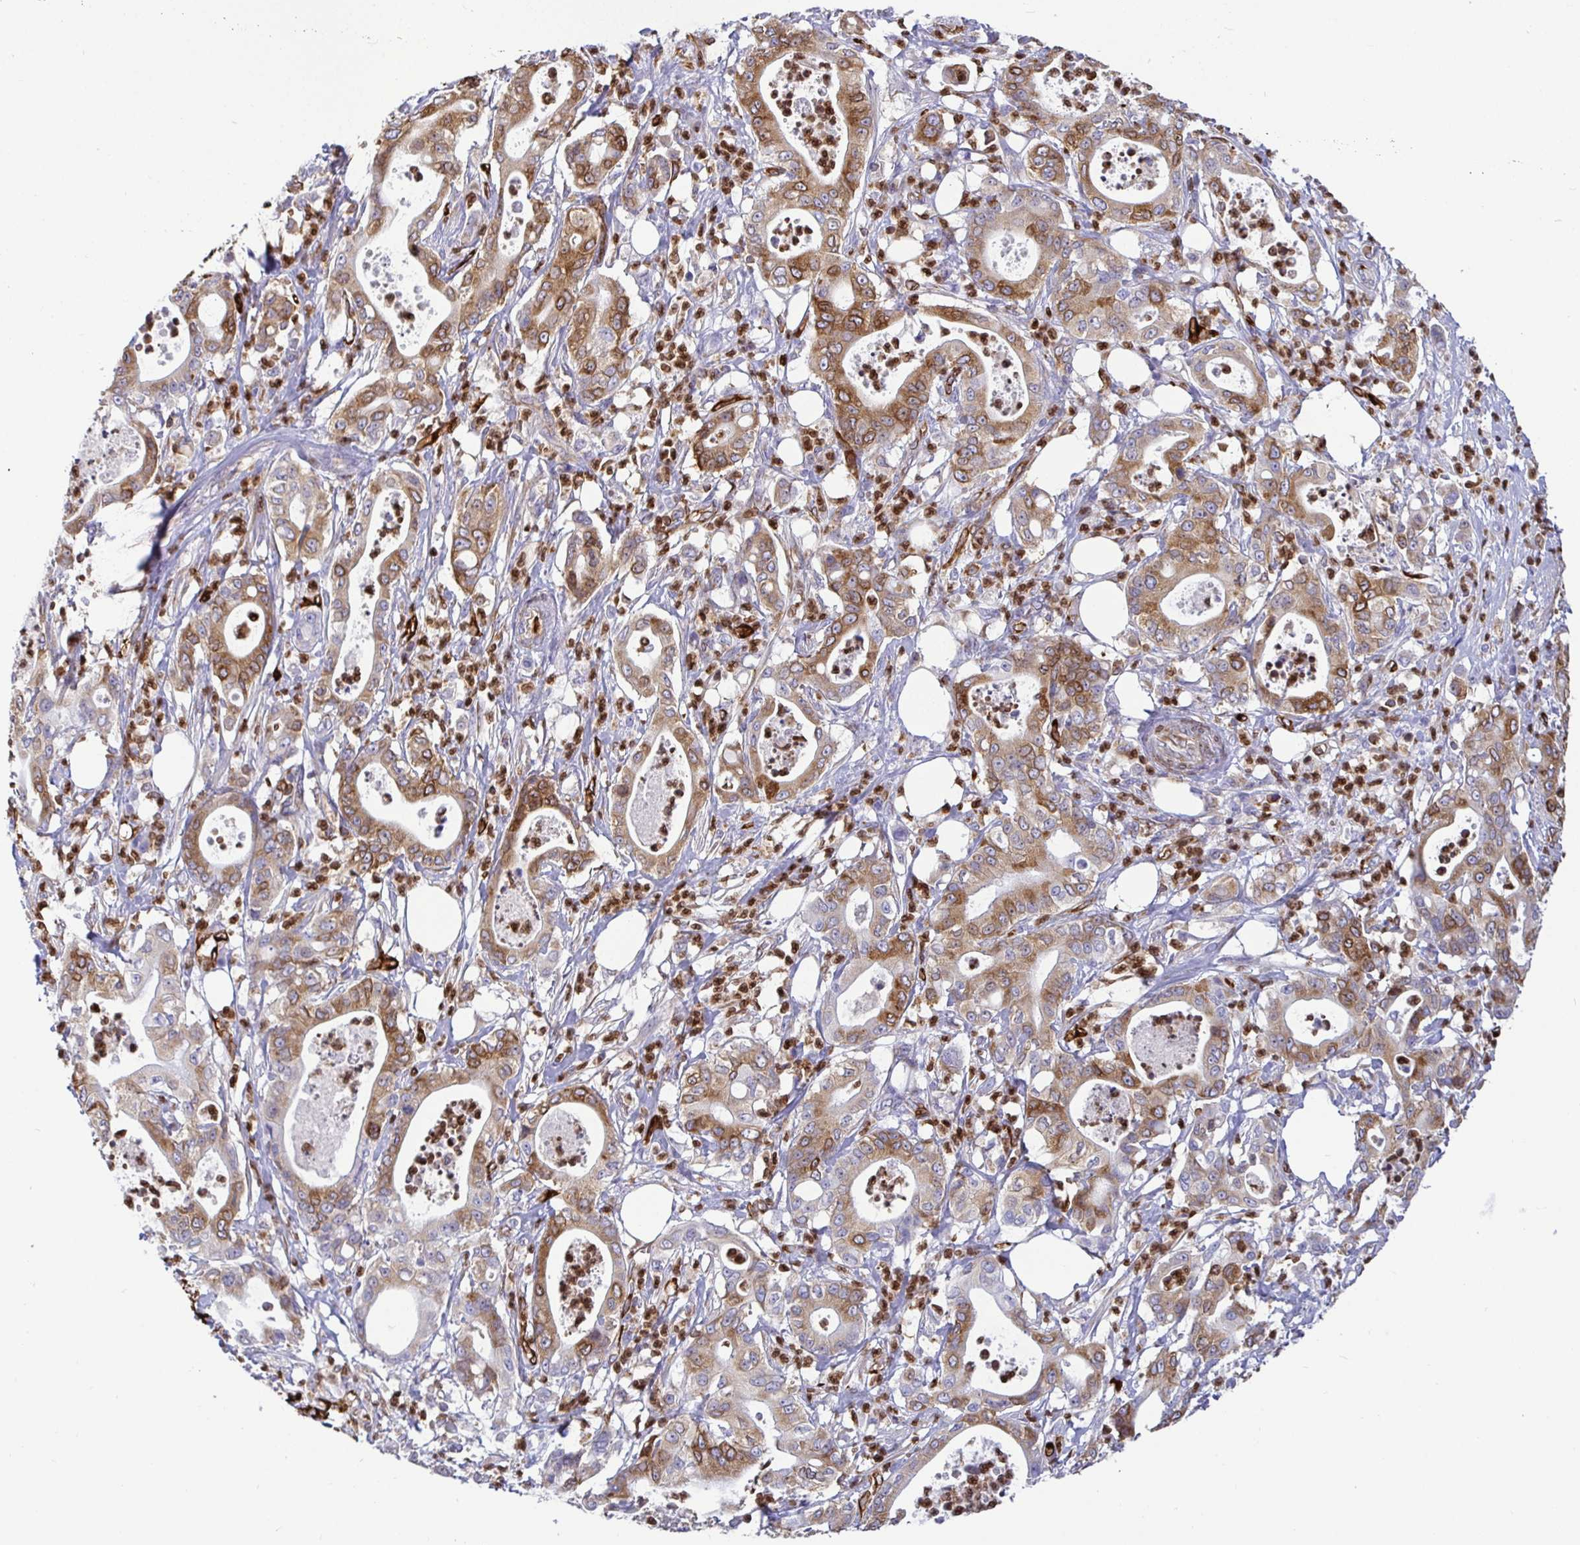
{"staining": {"intensity": "strong", "quantity": "25%-75%", "location": "cytoplasmic/membranous"}, "tissue": "pancreatic cancer", "cell_type": "Tumor cells", "image_type": "cancer", "snomed": [{"axis": "morphology", "description": "Adenocarcinoma, NOS"}, {"axis": "topography", "description": "Pancreas"}], "caption": "DAB (3,3'-diaminobenzidine) immunohistochemical staining of adenocarcinoma (pancreatic) reveals strong cytoplasmic/membranous protein staining in about 25%-75% of tumor cells. Nuclei are stained in blue.", "gene": "TP53I11", "patient": {"sex": "male", "age": 71}}